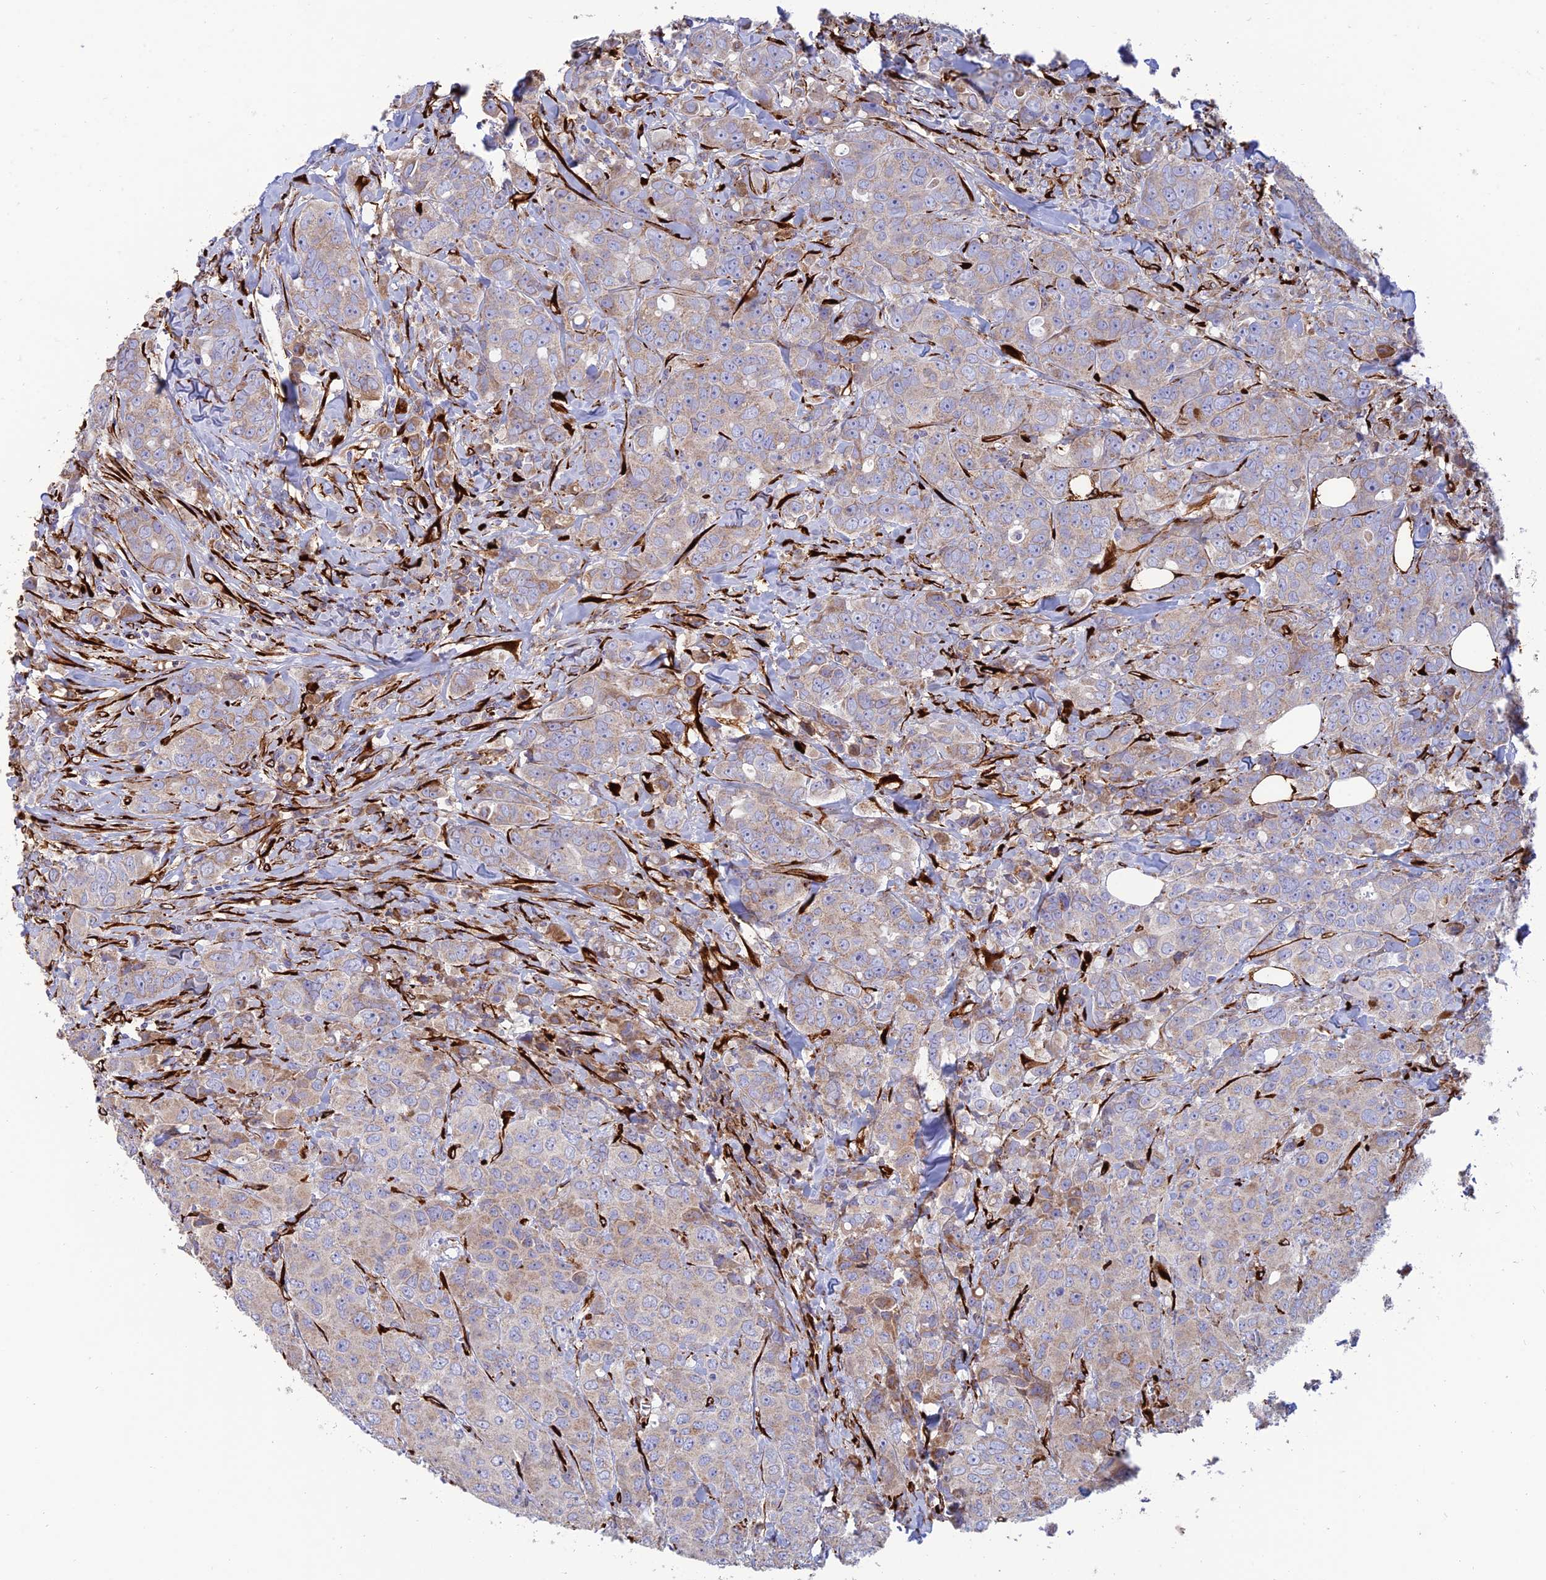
{"staining": {"intensity": "weak", "quantity": "25%-75%", "location": "cytoplasmic/membranous"}, "tissue": "breast cancer", "cell_type": "Tumor cells", "image_type": "cancer", "snomed": [{"axis": "morphology", "description": "Duct carcinoma"}, {"axis": "topography", "description": "Breast"}], "caption": "A high-resolution histopathology image shows IHC staining of breast cancer (invasive ductal carcinoma), which demonstrates weak cytoplasmic/membranous staining in approximately 25%-75% of tumor cells.", "gene": "RCN3", "patient": {"sex": "female", "age": 43}}